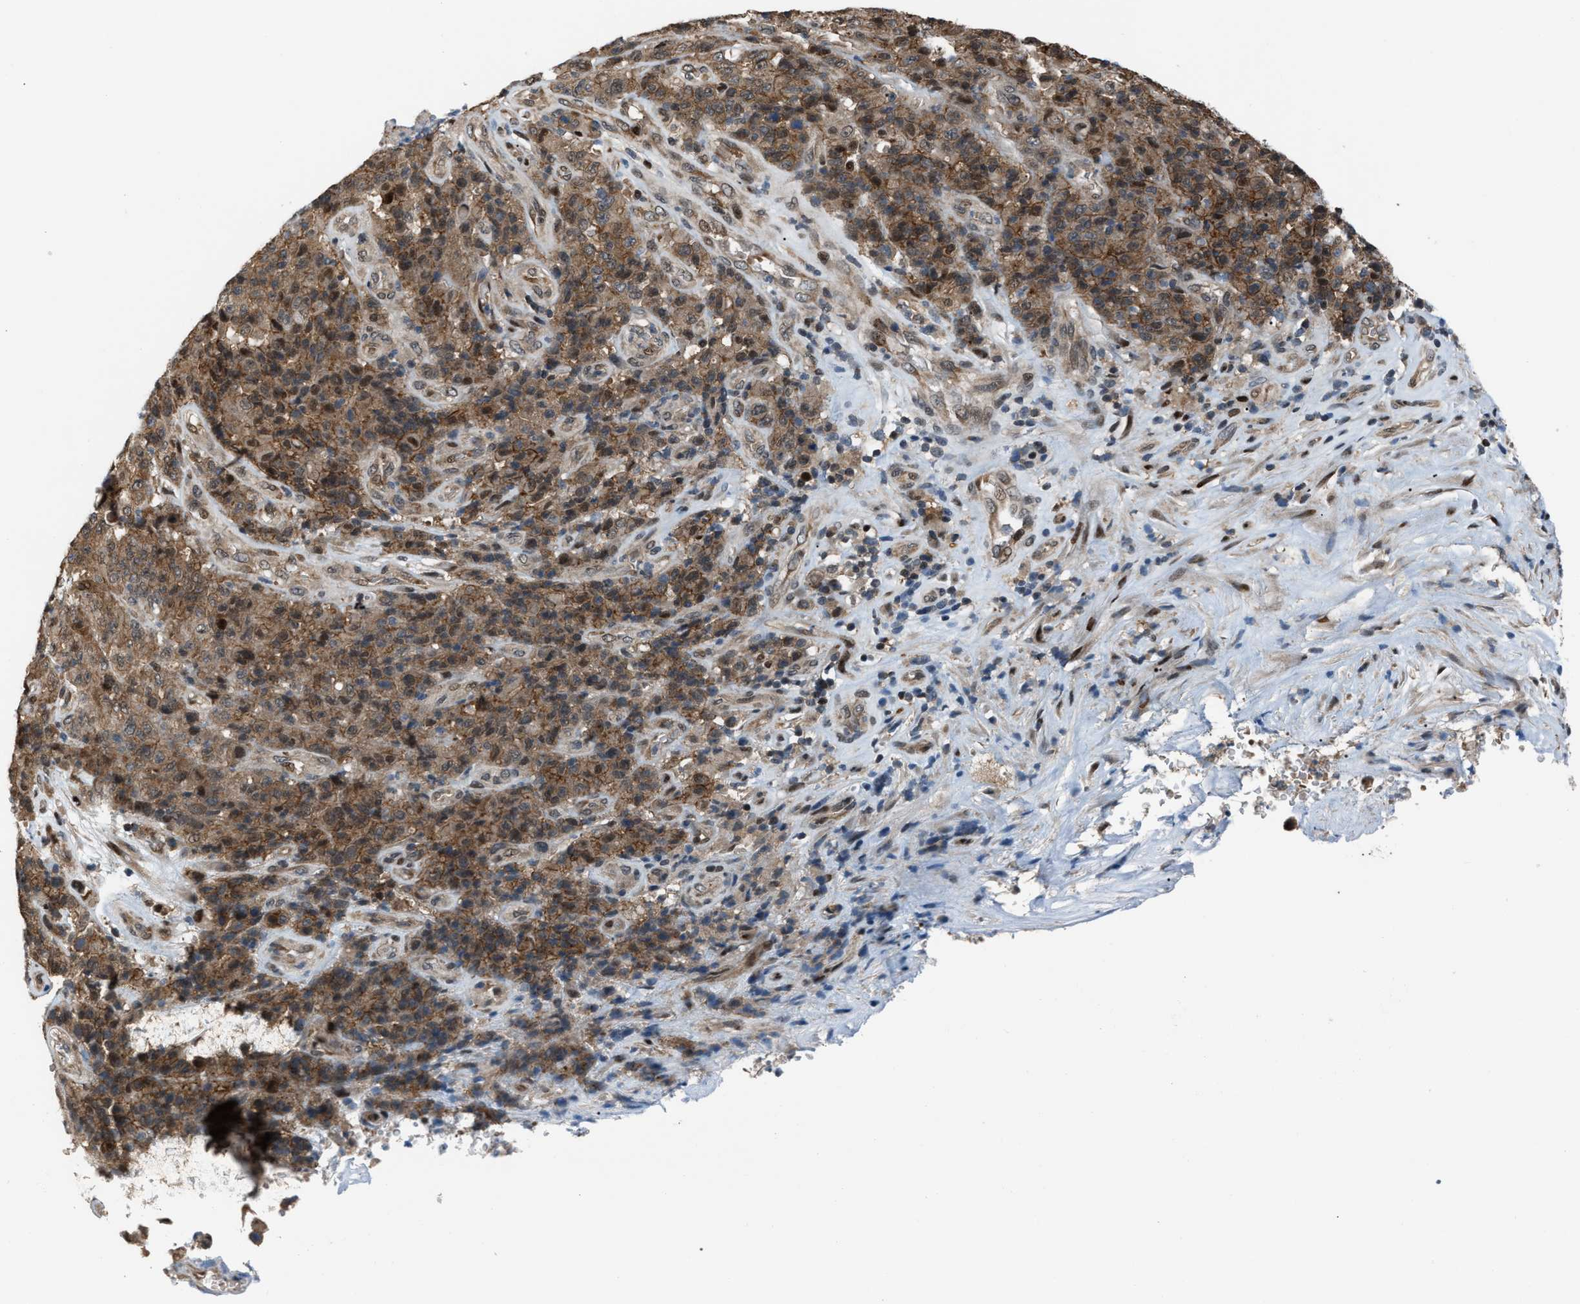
{"staining": {"intensity": "moderate", "quantity": ">75%", "location": "cytoplasmic/membranous,nuclear"}, "tissue": "stomach cancer", "cell_type": "Tumor cells", "image_type": "cancer", "snomed": [{"axis": "morphology", "description": "Adenocarcinoma, NOS"}, {"axis": "topography", "description": "Stomach"}], "caption": "This micrograph exhibits IHC staining of human stomach cancer, with medium moderate cytoplasmic/membranous and nuclear staining in approximately >75% of tumor cells.", "gene": "RFFL", "patient": {"sex": "female", "age": 73}}